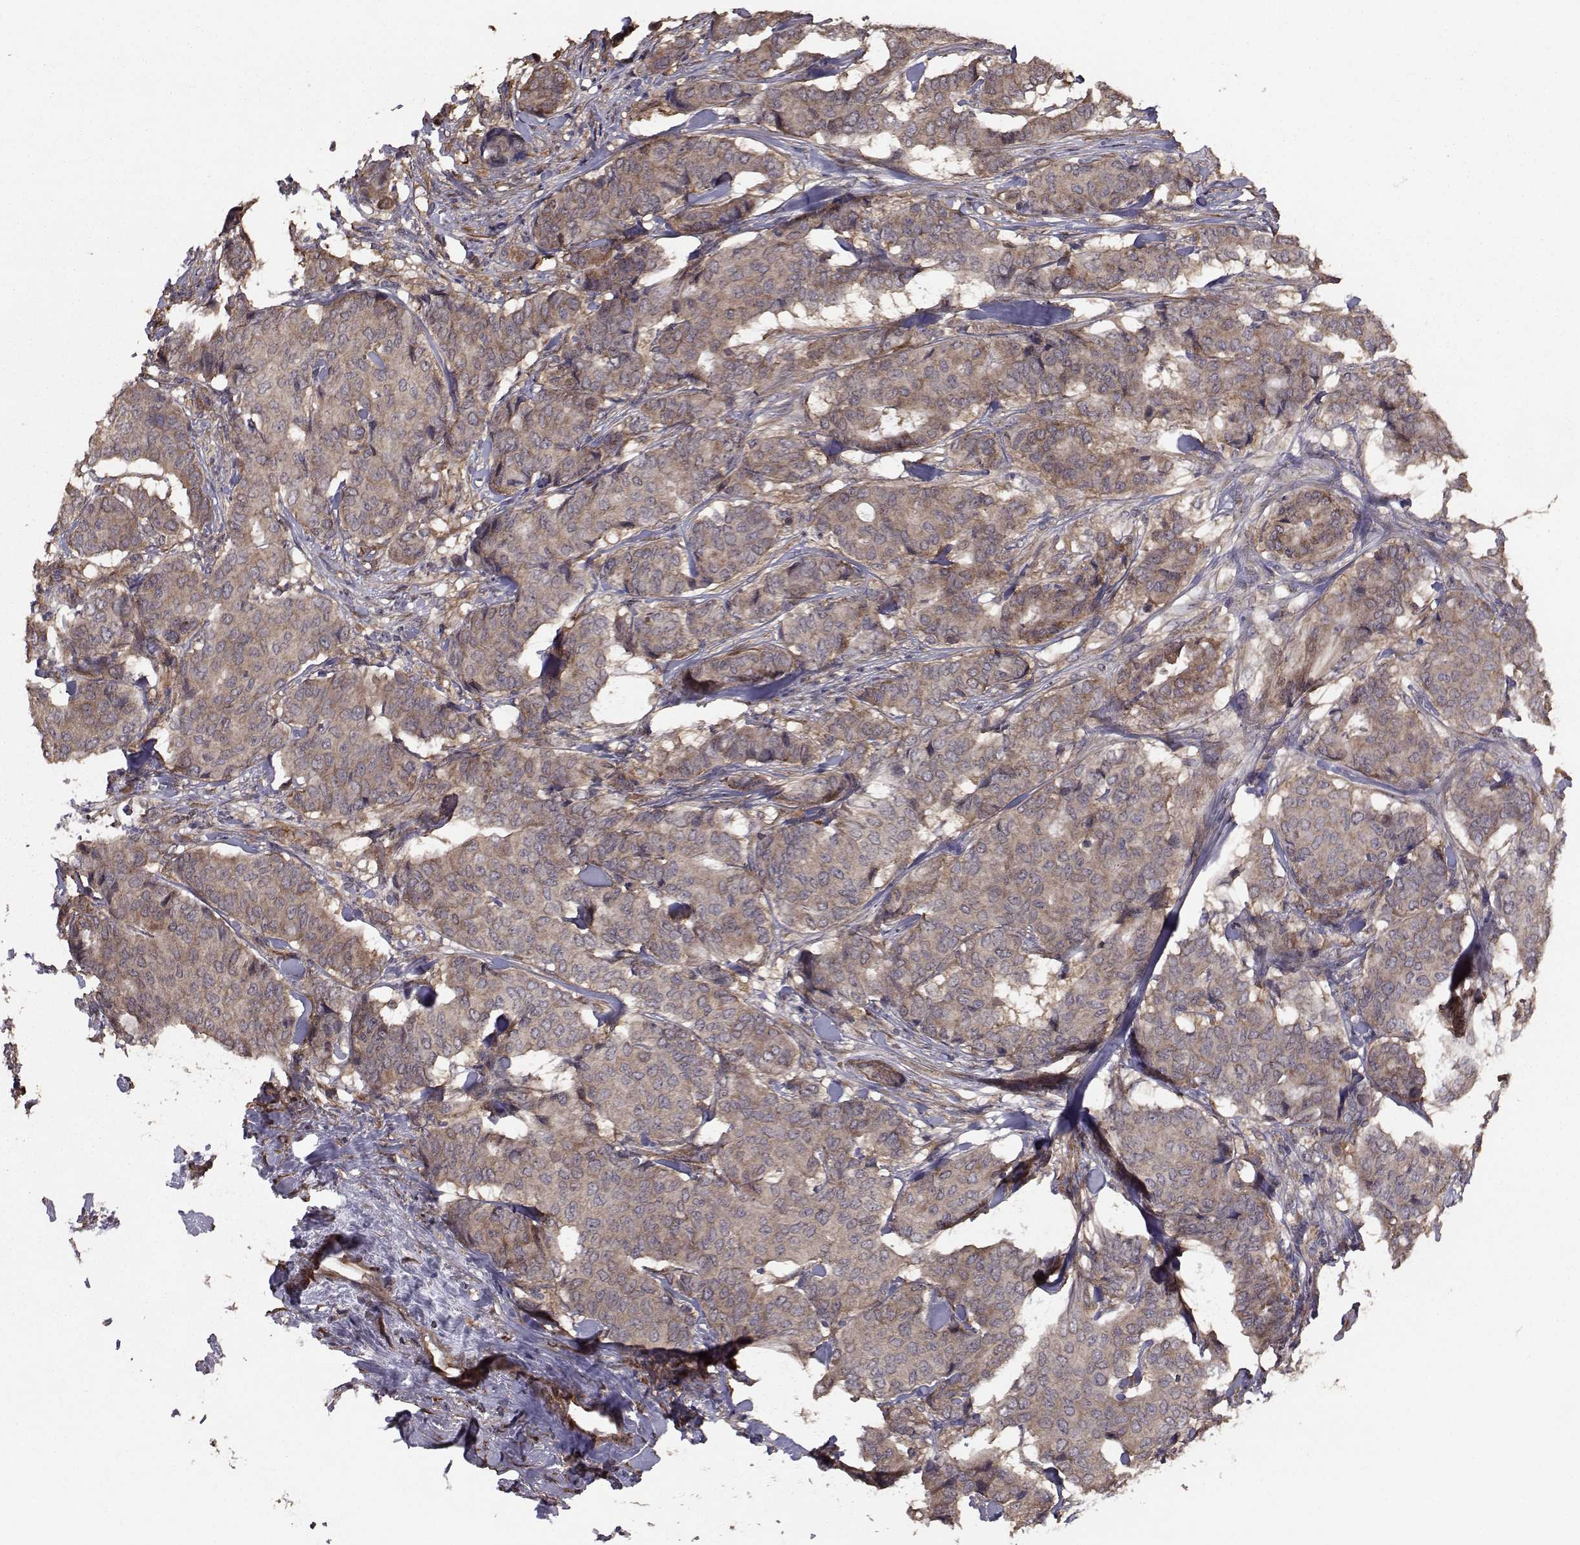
{"staining": {"intensity": "weak", "quantity": ">75%", "location": "cytoplasmic/membranous"}, "tissue": "breast cancer", "cell_type": "Tumor cells", "image_type": "cancer", "snomed": [{"axis": "morphology", "description": "Duct carcinoma"}, {"axis": "topography", "description": "Breast"}], "caption": "Protein staining displays weak cytoplasmic/membranous staining in about >75% of tumor cells in breast cancer.", "gene": "TRIP10", "patient": {"sex": "female", "age": 75}}